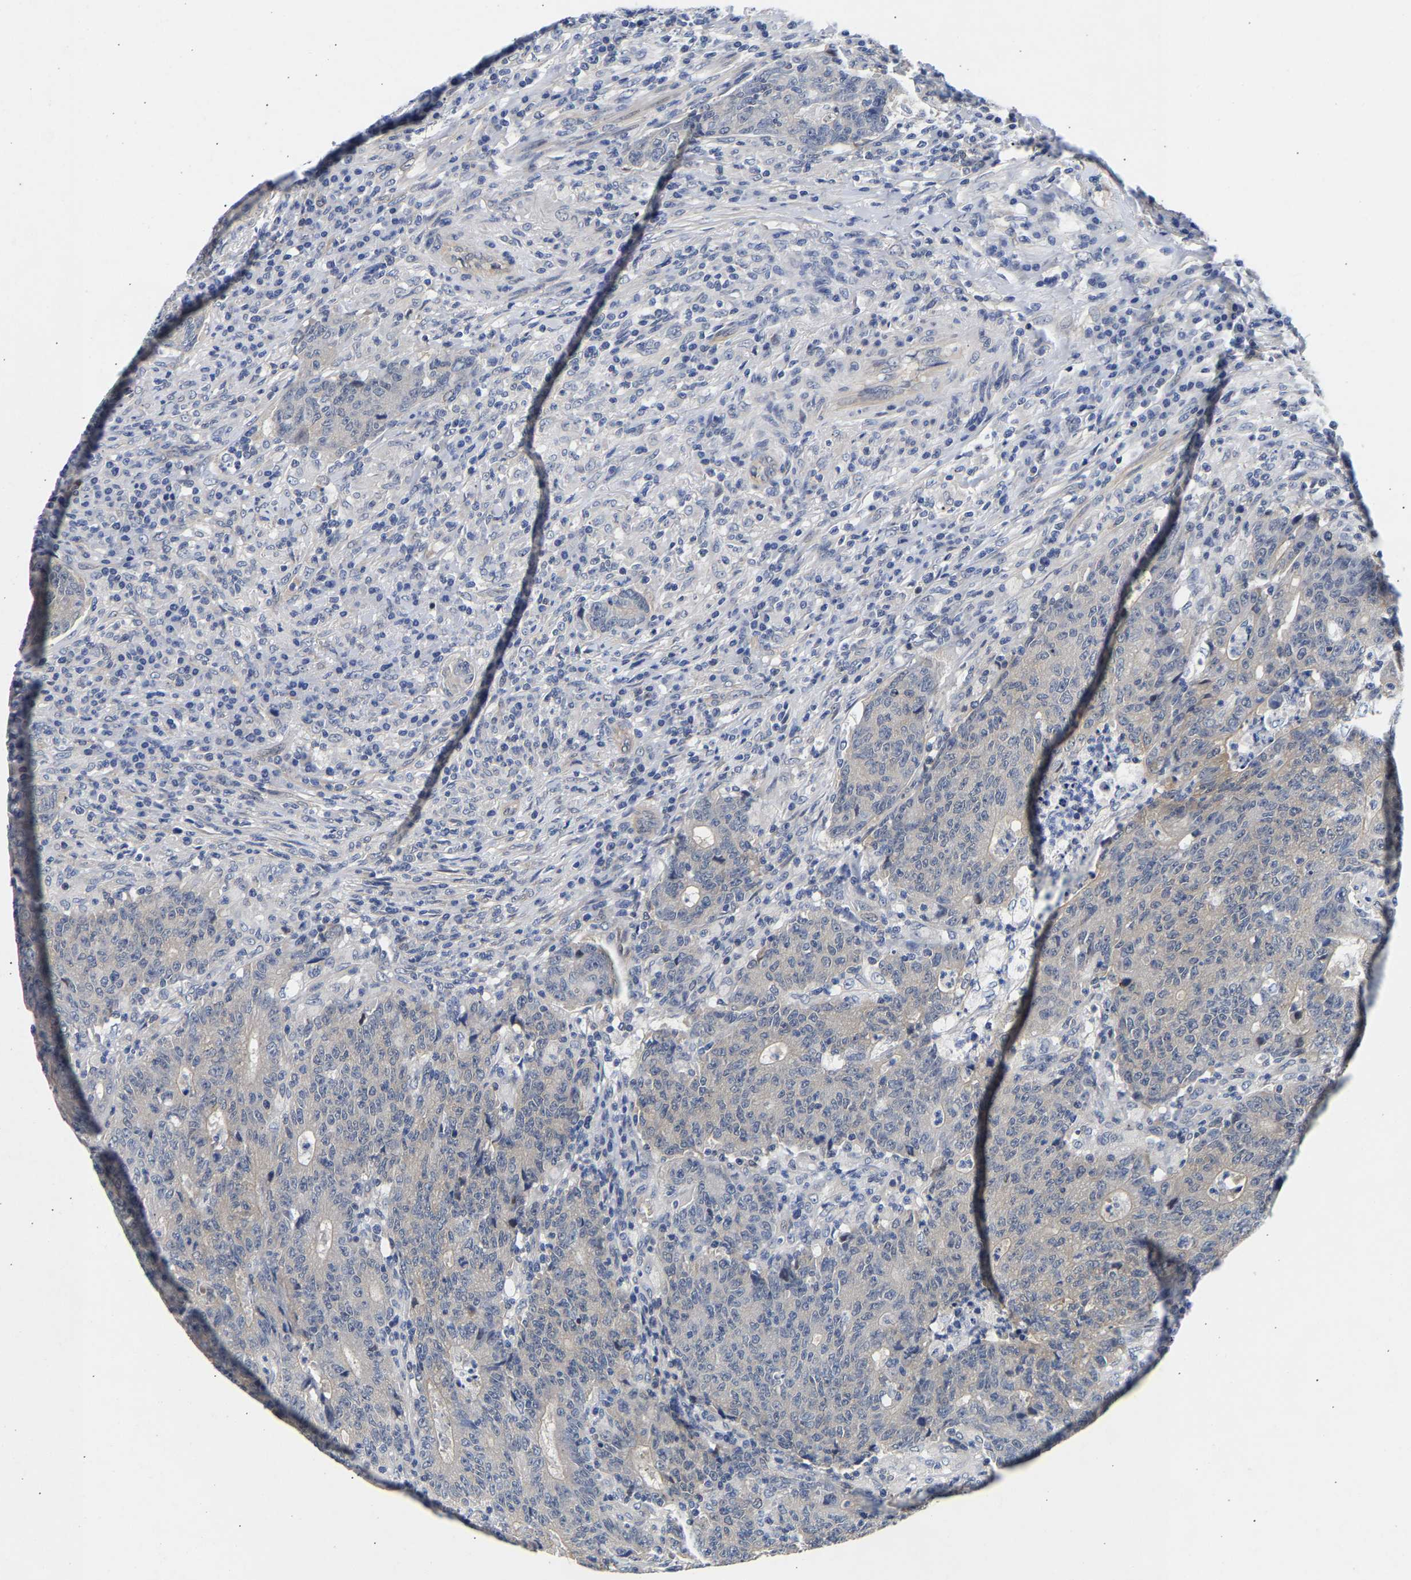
{"staining": {"intensity": "weak", "quantity": "<25%", "location": "cytoplasmic/membranous"}, "tissue": "colorectal cancer", "cell_type": "Tumor cells", "image_type": "cancer", "snomed": [{"axis": "morphology", "description": "Normal tissue, NOS"}, {"axis": "morphology", "description": "Adenocarcinoma, NOS"}, {"axis": "topography", "description": "Colon"}], "caption": "Immunohistochemistry (IHC) of colorectal adenocarcinoma displays no expression in tumor cells.", "gene": "CCDC6", "patient": {"sex": "female", "age": 75}}